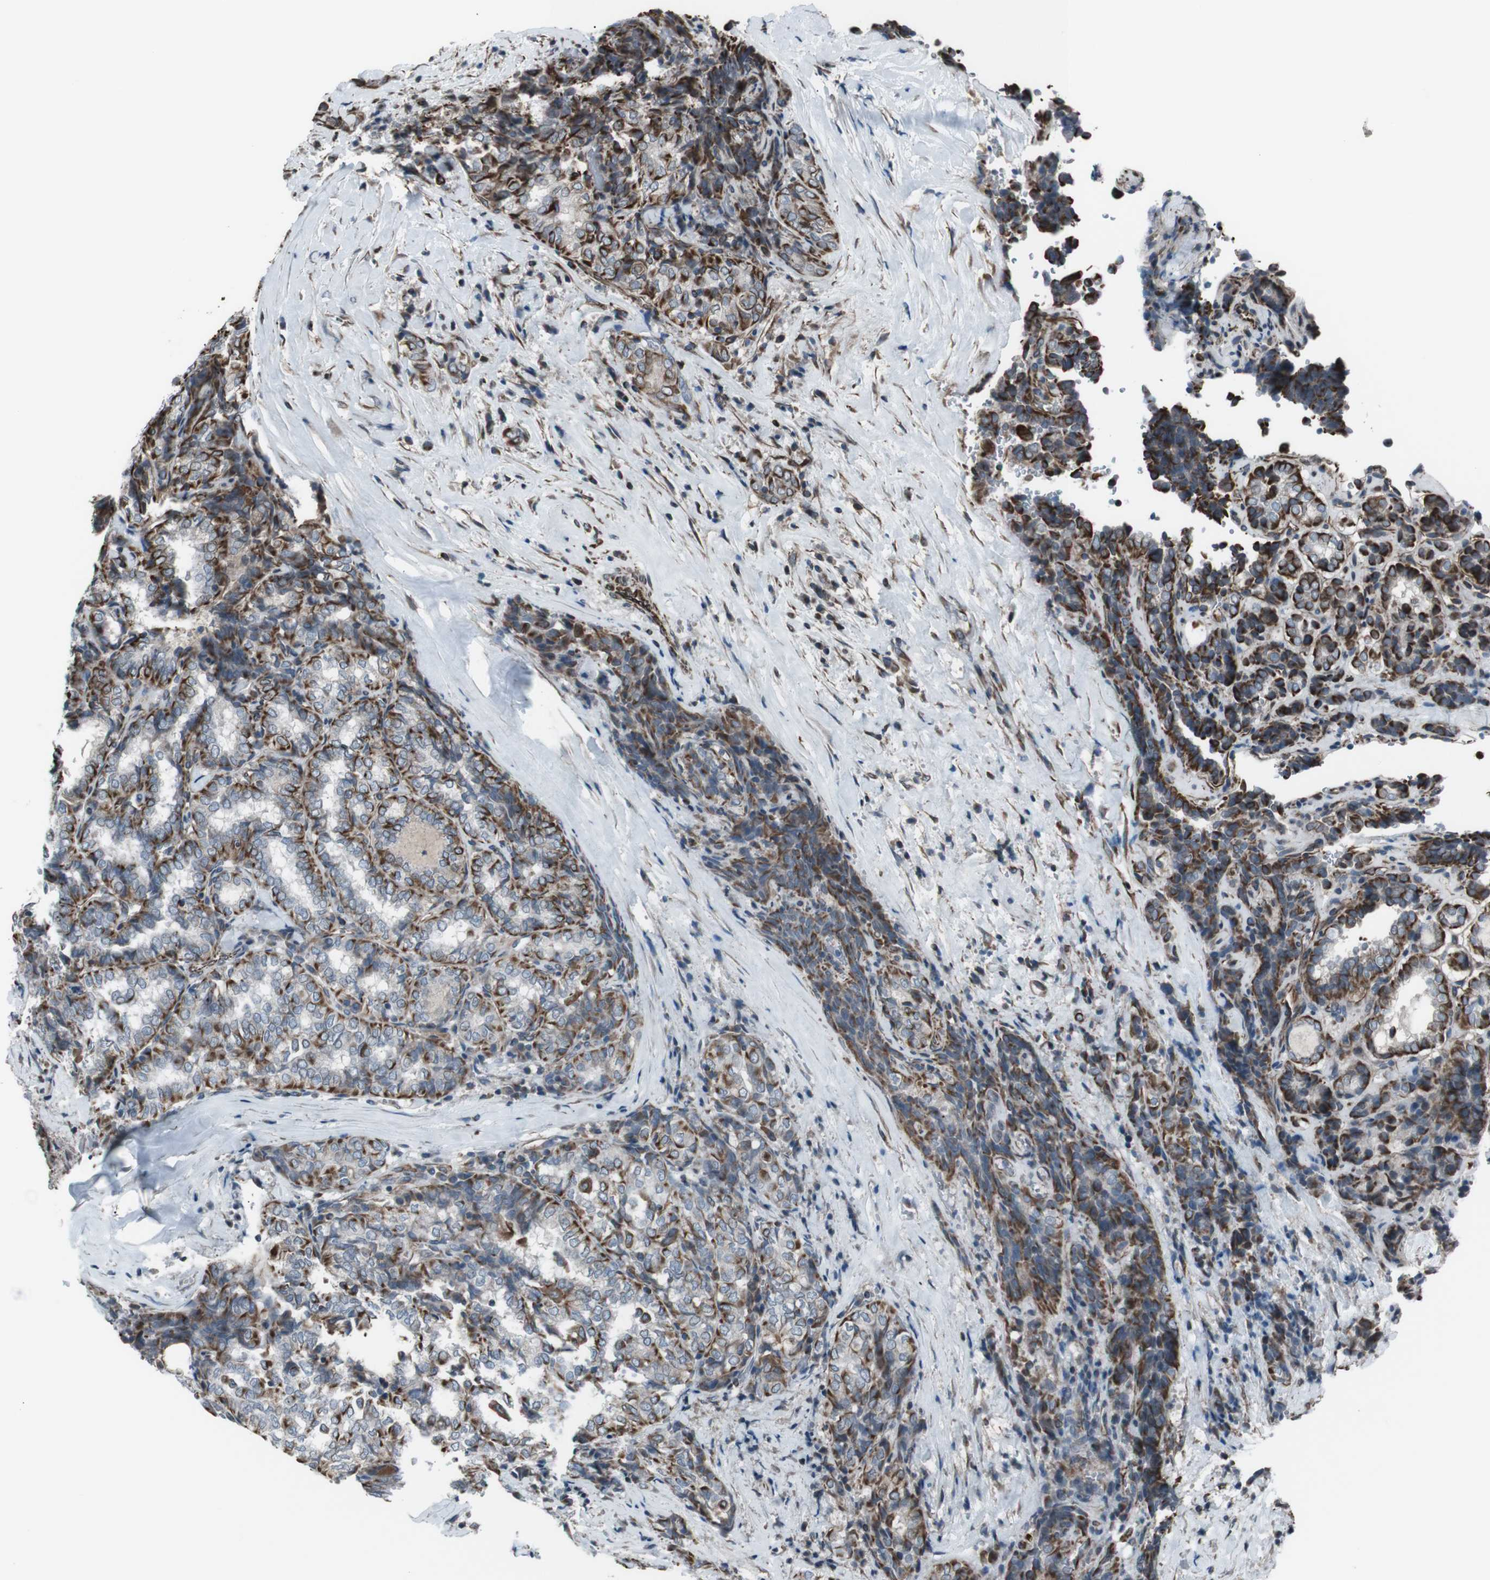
{"staining": {"intensity": "strong", "quantity": ">75%", "location": "cytoplasmic/membranous"}, "tissue": "thyroid cancer", "cell_type": "Tumor cells", "image_type": "cancer", "snomed": [{"axis": "morphology", "description": "Normal tissue, NOS"}, {"axis": "morphology", "description": "Papillary adenocarcinoma, NOS"}, {"axis": "topography", "description": "Thyroid gland"}], "caption": "This is an image of IHC staining of papillary adenocarcinoma (thyroid), which shows strong expression in the cytoplasmic/membranous of tumor cells.", "gene": "TMEM141", "patient": {"sex": "female", "age": 30}}